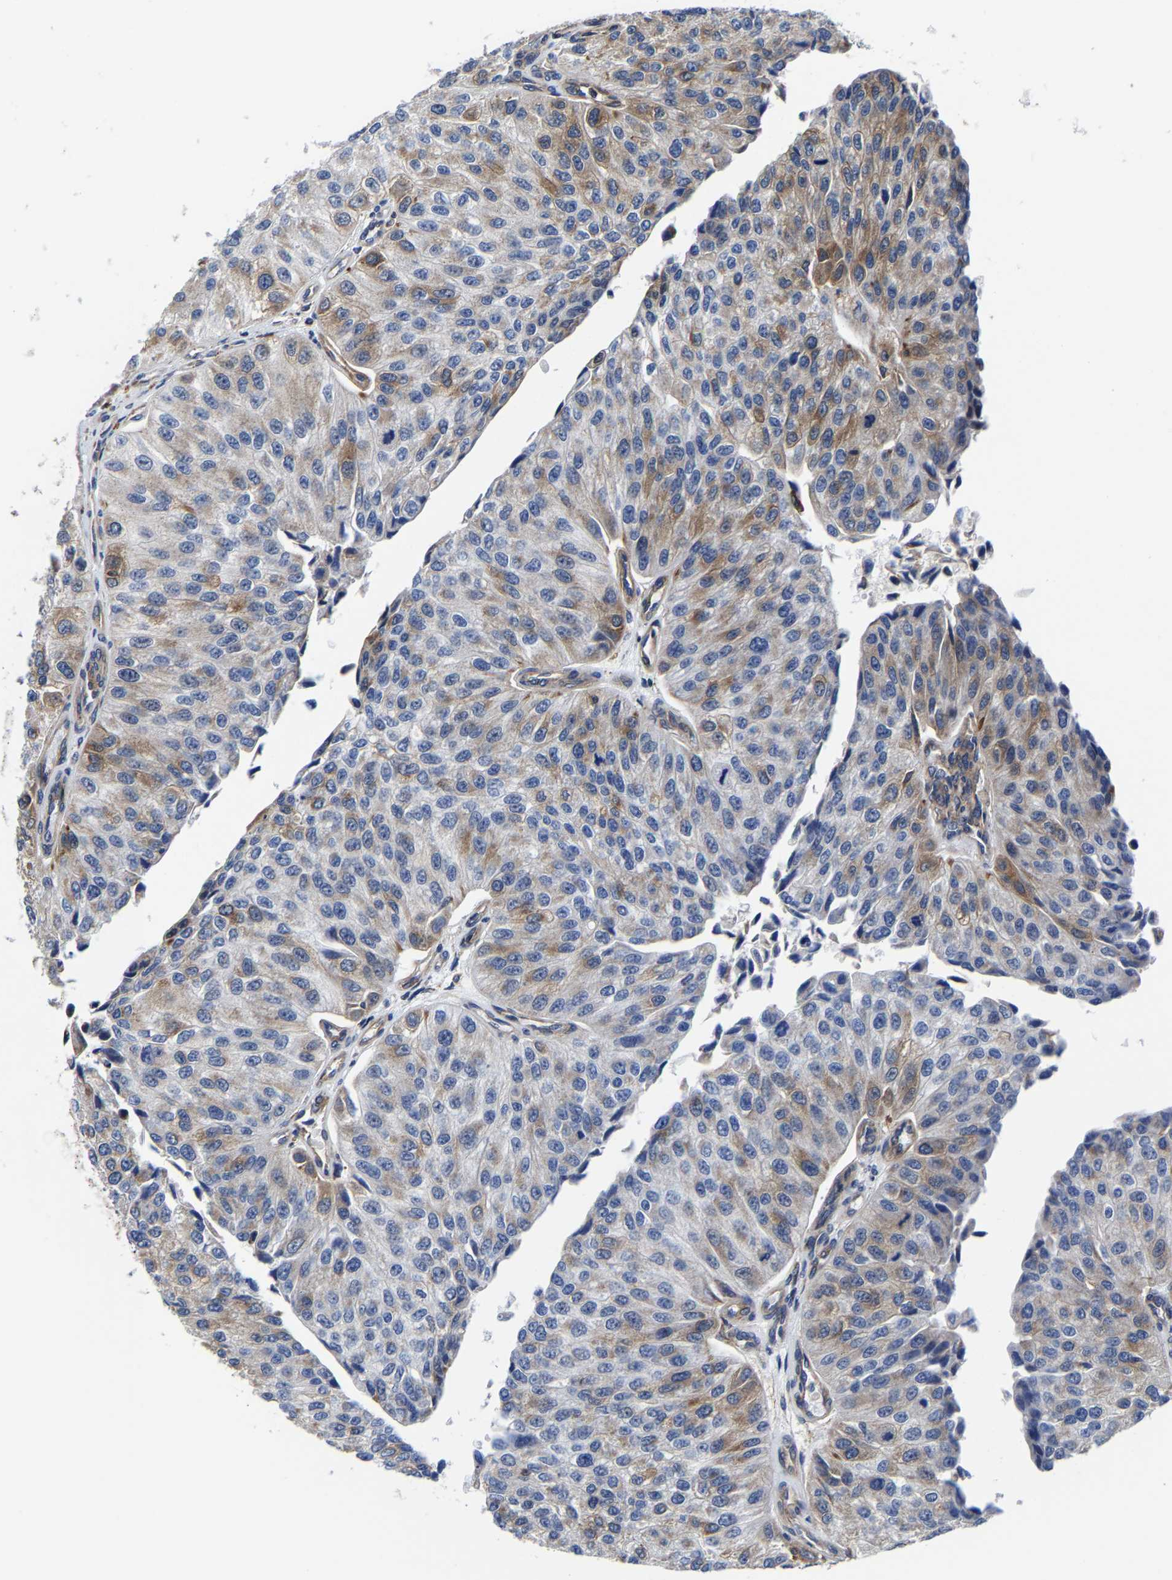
{"staining": {"intensity": "moderate", "quantity": "<25%", "location": "cytoplasmic/membranous"}, "tissue": "urothelial cancer", "cell_type": "Tumor cells", "image_type": "cancer", "snomed": [{"axis": "morphology", "description": "Urothelial carcinoma, High grade"}, {"axis": "topography", "description": "Kidney"}, {"axis": "topography", "description": "Urinary bladder"}], "caption": "This image reveals immunohistochemistry (IHC) staining of urothelial cancer, with low moderate cytoplasmic/membranous expression in approximately <25% of tumor cells.", "gene": "PFKFB3", "patient": {"sex": "male", "age": 77}}